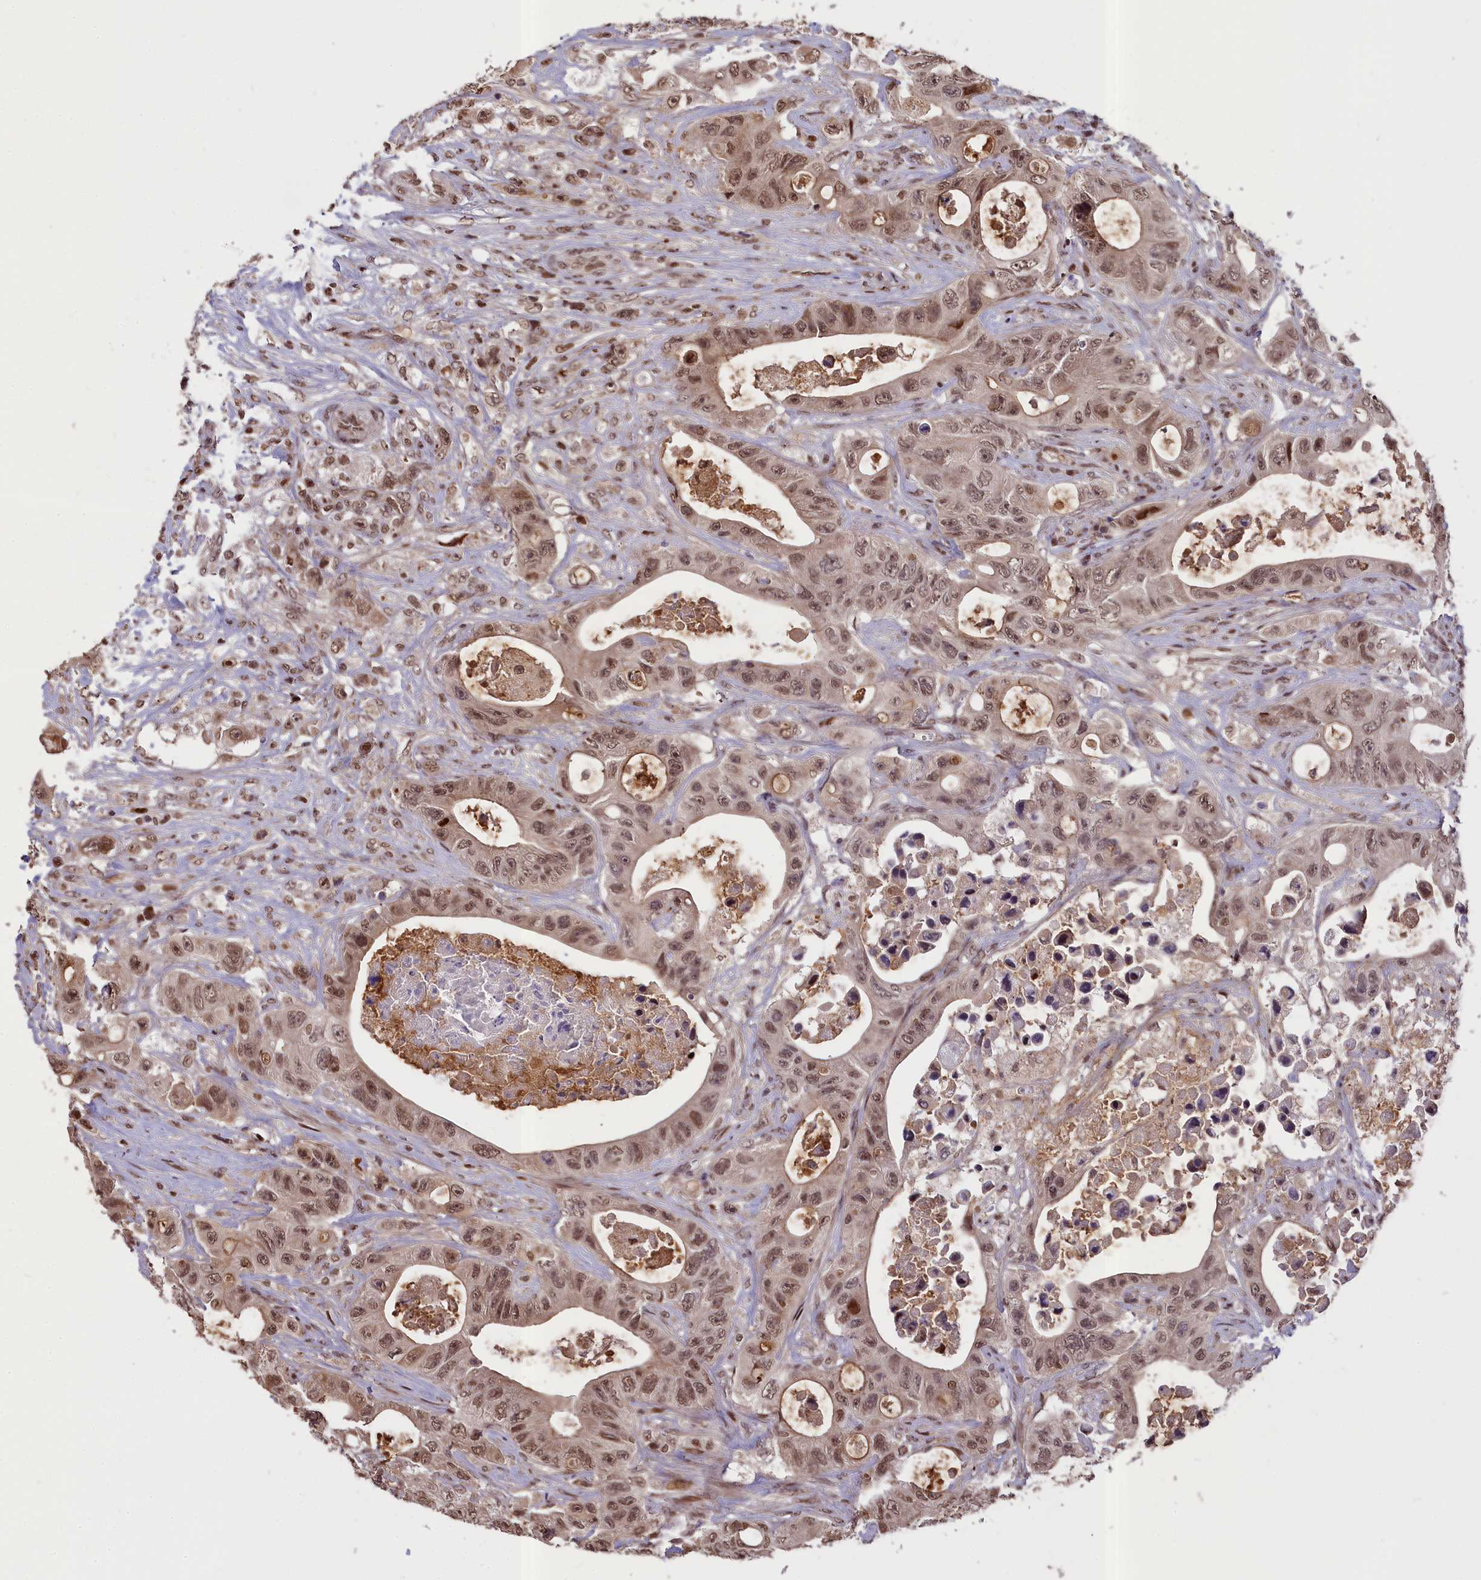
{"staining": {"intensity": "moderate", "quantity": ">75%", "location": "nuclear"}, "tissue": "colorectal cancer", "cell_type": "Tumor cells", "image_type": "cancer", "snomed": [{"axis": "morphology", "description": "Adenocarcinoma, NOS"}, {"axis": "topography", "description": "Colon"}], "caption": "IHC staining of adenocarcinoma (colorectal), which demonstrates medium levels of moderate nuclear staining in about >75% of tumor cells indicating moderate nuclear protein positivity. The staining was performed using DAB (3,3'-diaminobenzidine) (brown) for protein detection and nuclei were counterstained in hematoxylin (blue).", "gene": "RELB", "patient": {"sex": "female", "age": 46}}